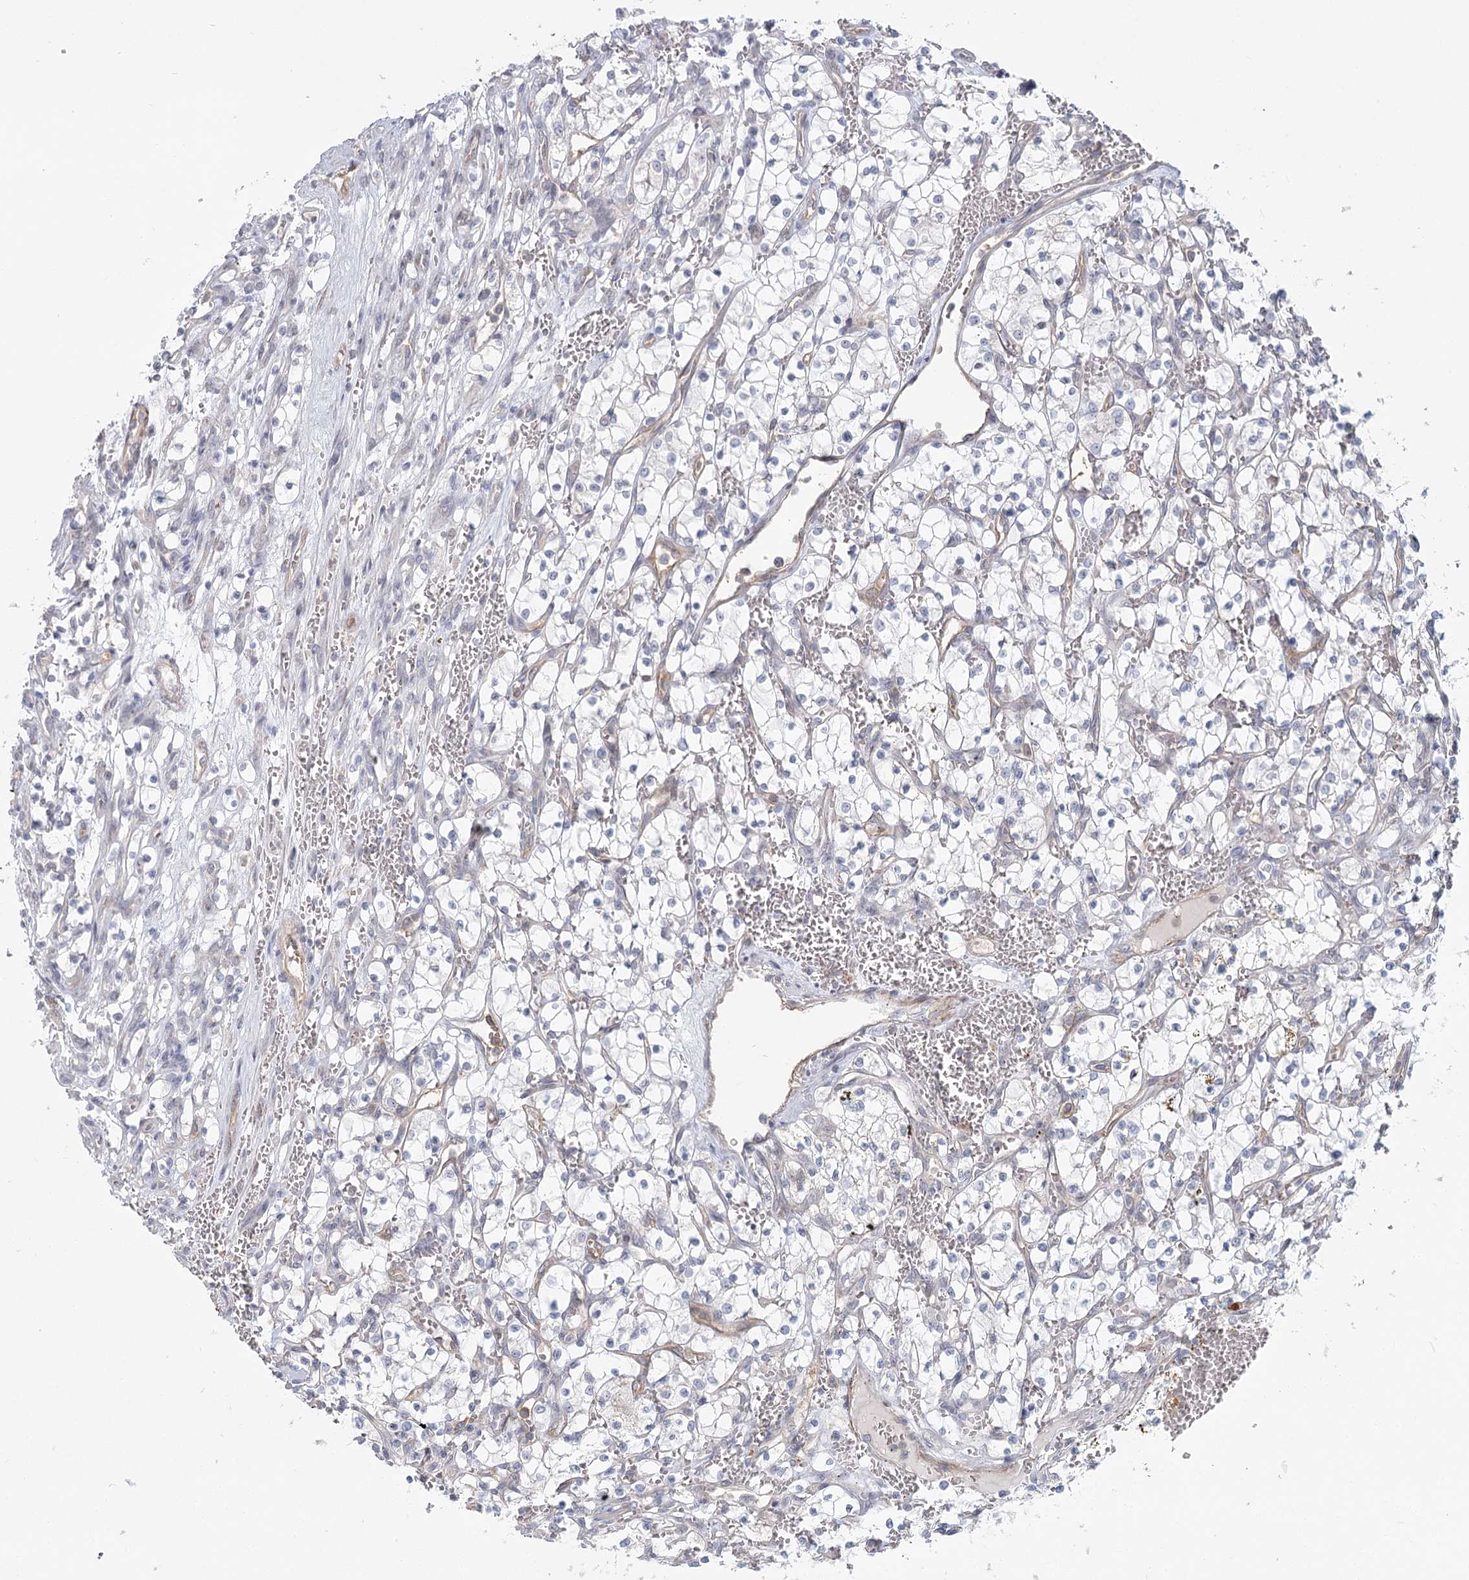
{"staining": {"intensity": "negative", "quantity": "none", "location": "none"}, "tissue": "renal cancer", "cell_type": "Tumor cells", "image_type": "cancer", "snomed": [{"axis": "morphology", "description": "Adenocarcinoma, NOS"}, {"axis": "topography", "description": "Kidney"}], "caption": "Immunohistochemistry histopathology image of neoplastic tissue: renal cancer stained with DAB shows no significant protein staining in tumor cells.", "gene": "USP11", "patient": {"sex": "female", "age": 69}}